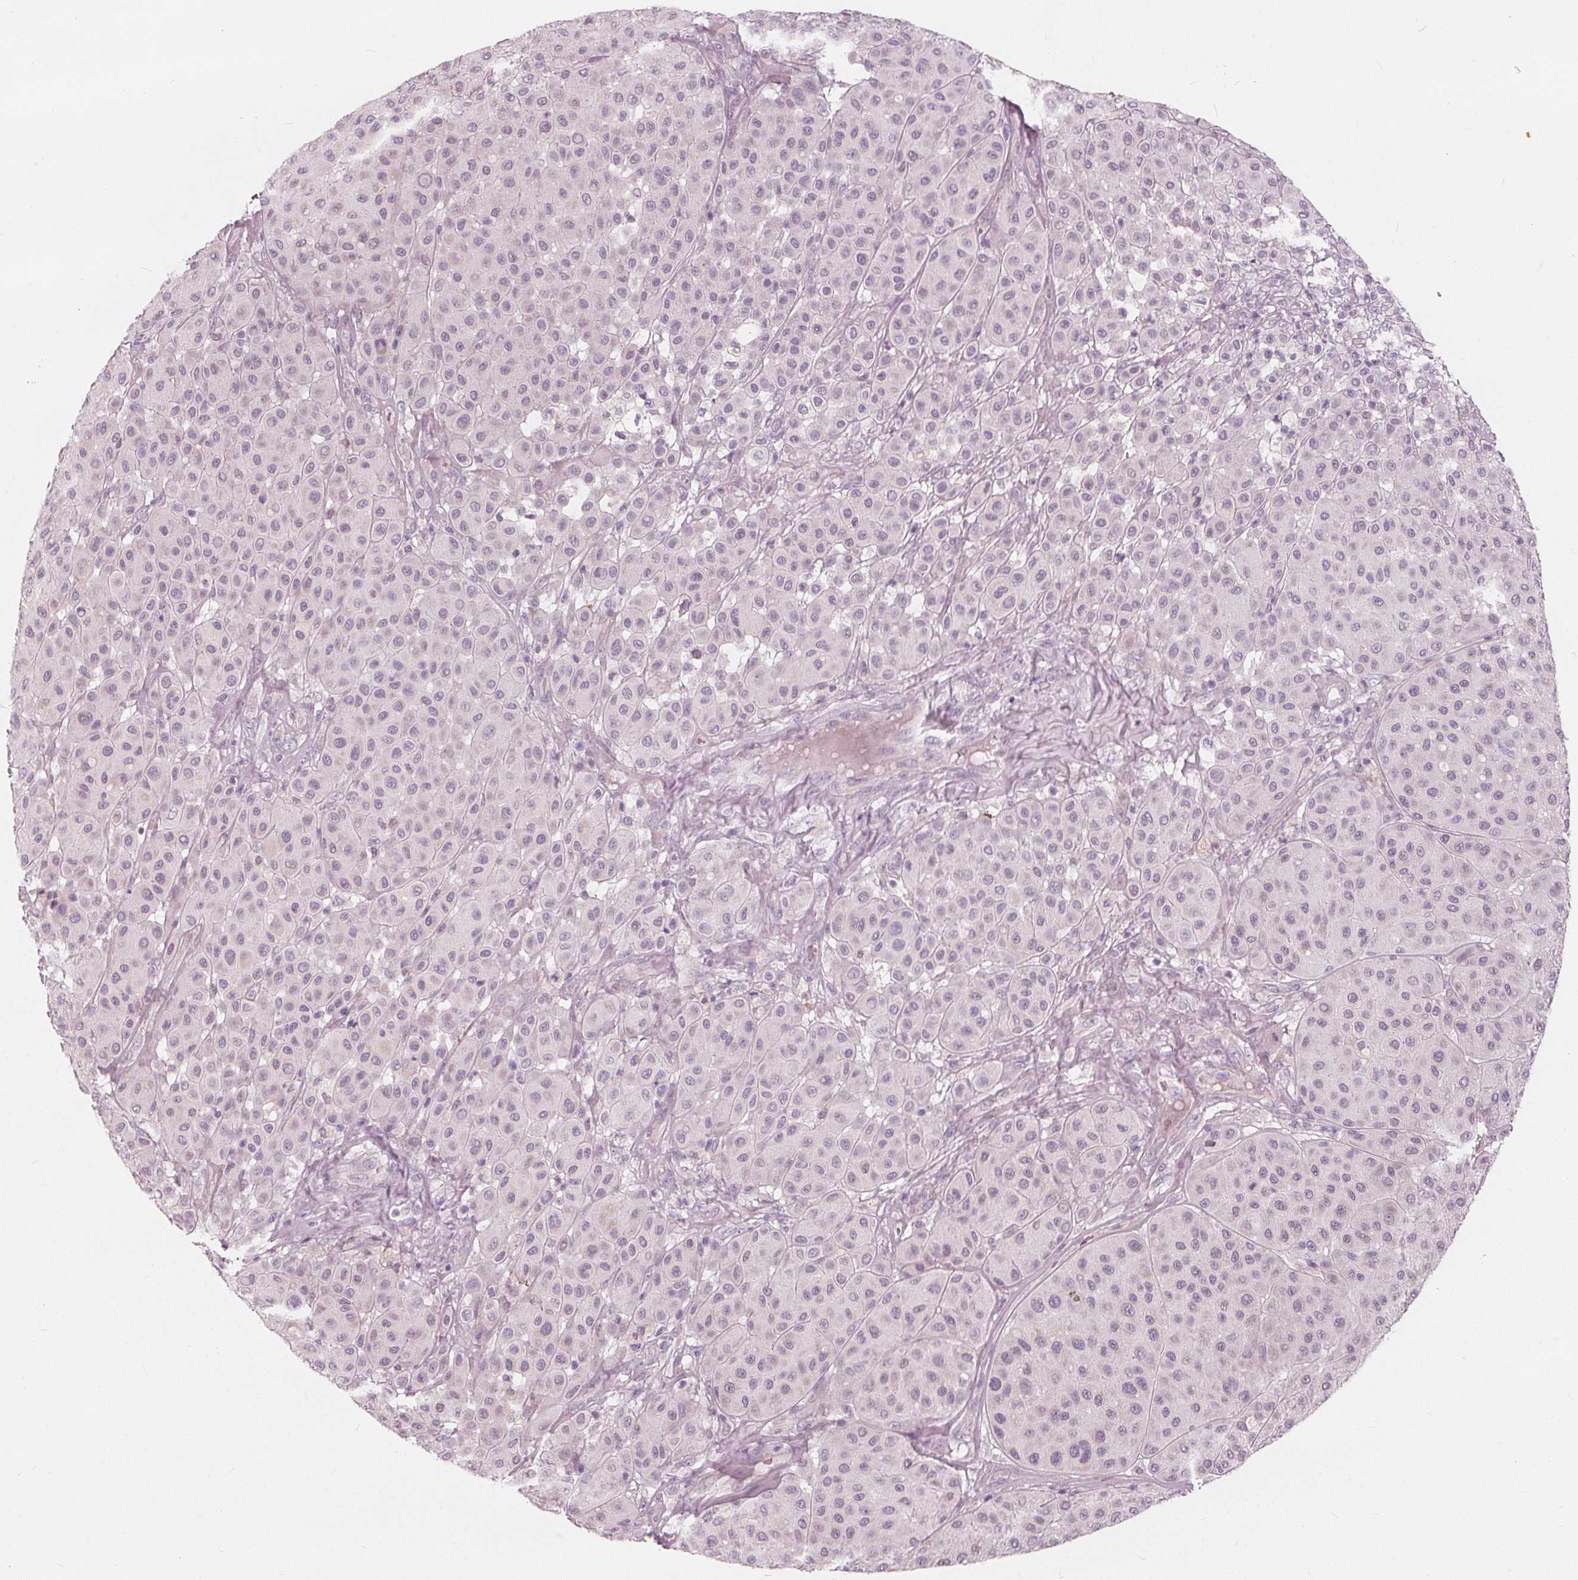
{"staining": {"intensity": "negative", "quantity": "none", "location": "none"}, "tissue": "melanoma", "cell_type": "Tumor cells", "image_type": "cancer", "snomed": [{"axis": "morphology", "description": "Malignant melanoma, Metastatic site"}, {"axis": "topography", "description": "Smooth muscle"}], "caption": "Human melanoma stained for a protein using IHC demonstrates no expression in tumor cells.", "gene": "BRSK1", "patient": {"sex": "male", "age": 41}}